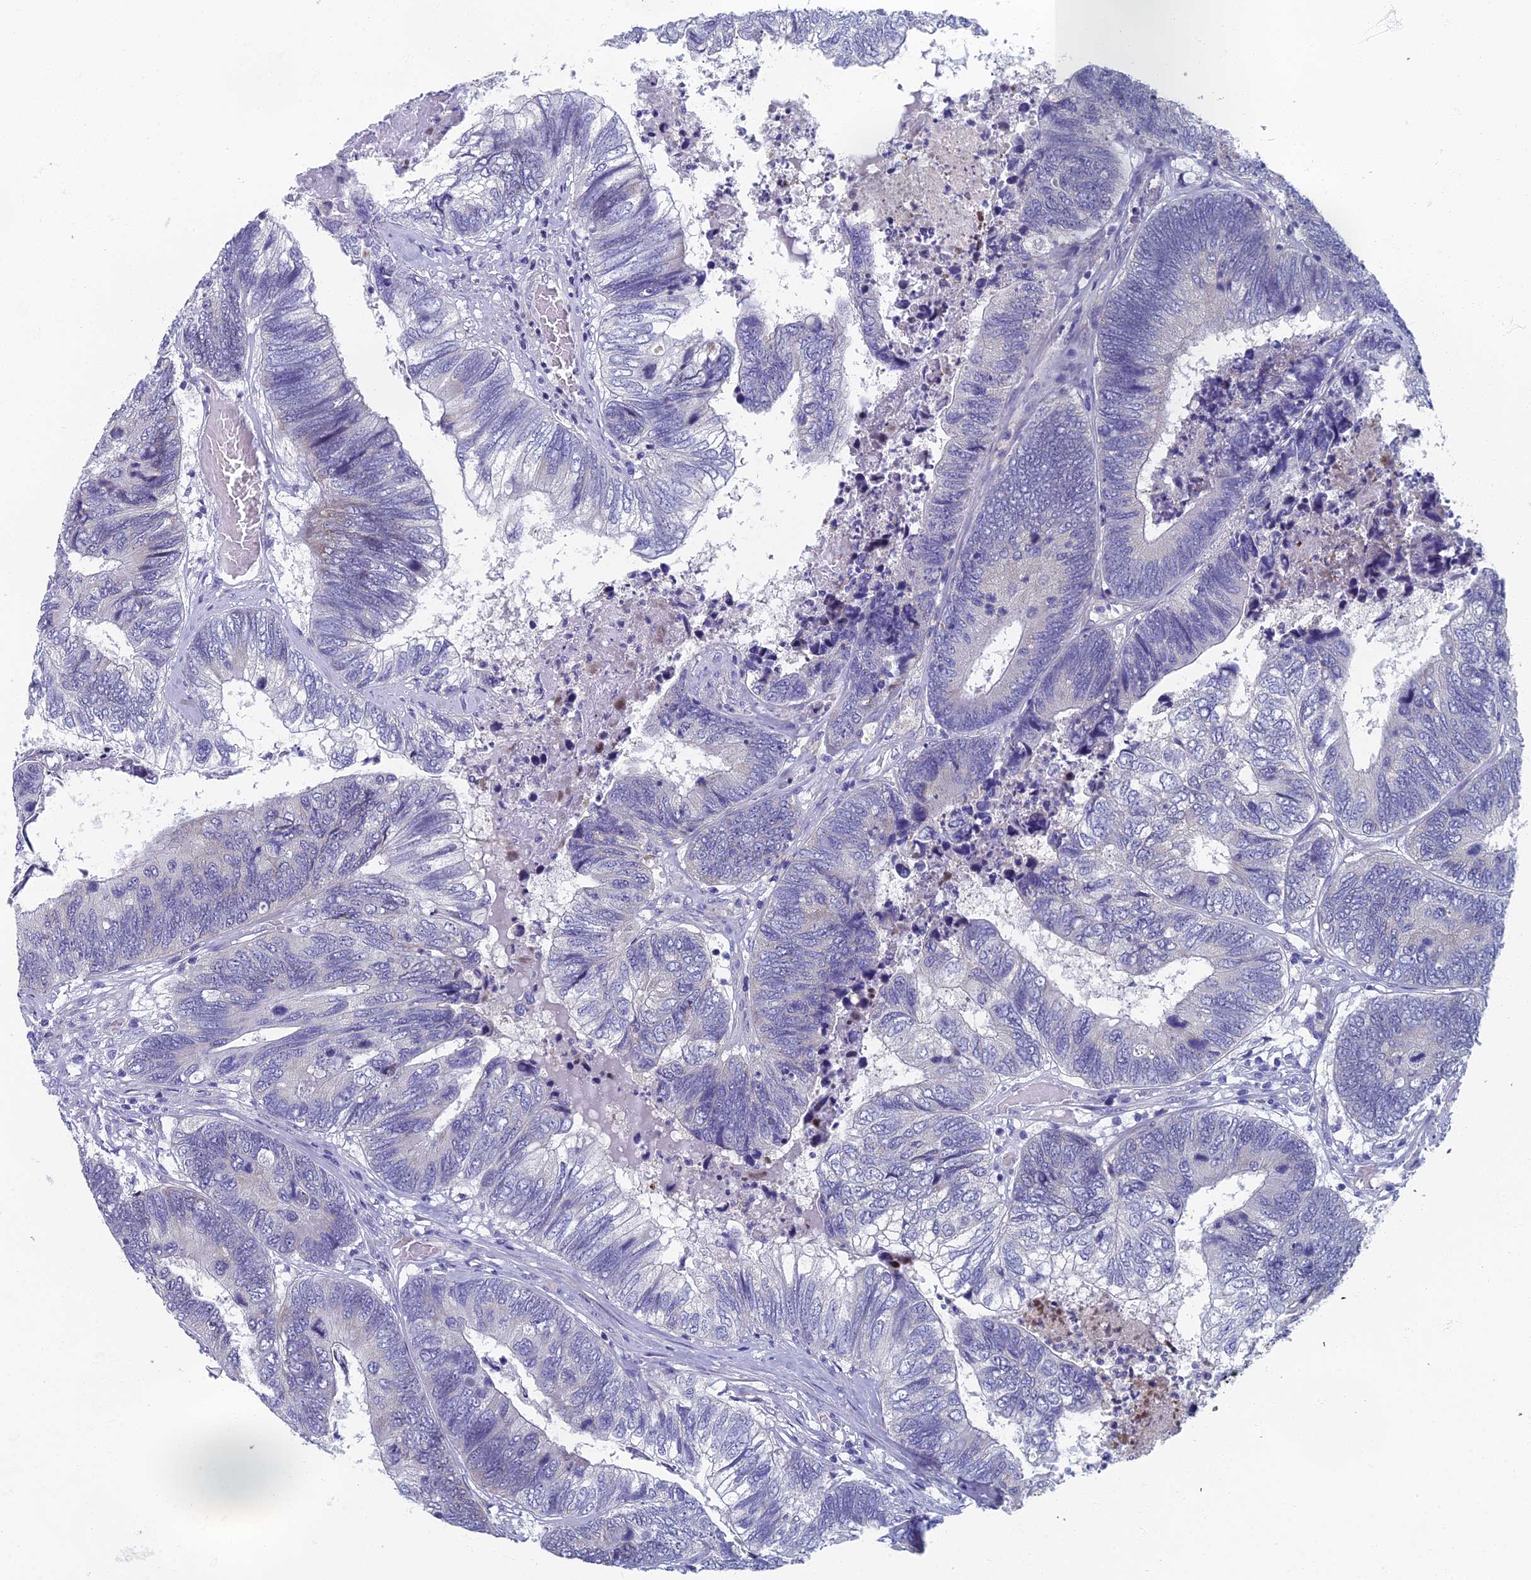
{"staining": {"intensity": "negative", "quantity": "none", "location": "none"}, "tissue": "colorectal cancer", "cell_type": "Tumor cells", "image_type": "cancer", "snomed": [{"axis": "morphology", "description": "Adenocarcinoma, NOS"}, {"axis": "topography", "description": "Colon"}], "caption": "An immunohistochemistry image of colorectal cancer is shown. There is no staining in tumor cells of colorectal cancer.", "gene": "SPIN4", "patient": {"sex": "female", "age": 67}}